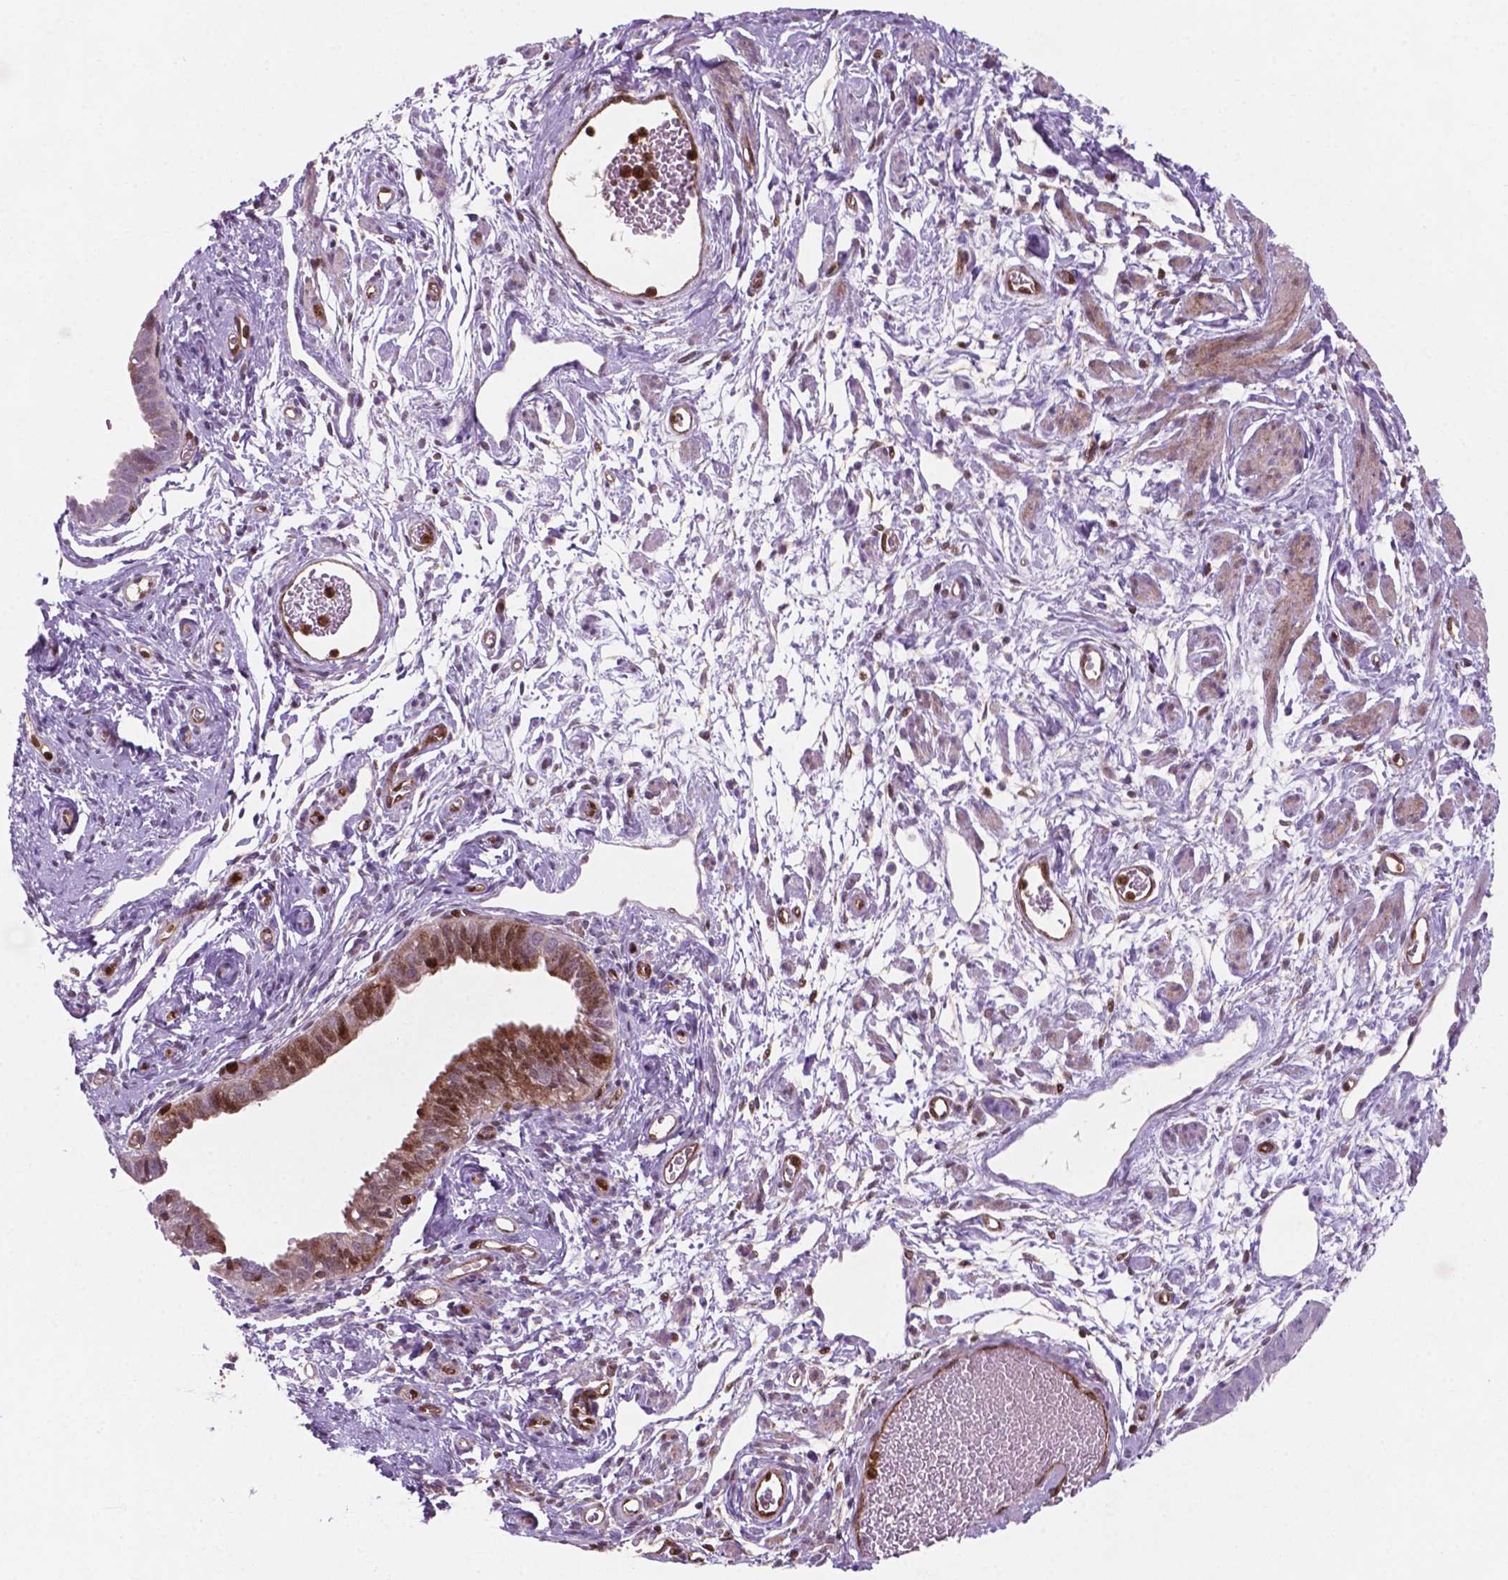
{"staining": {"intensity": "strong", "quantity": "<25%", "location": "cytoplasmic/membranous,nuclear"}, "tissue": "ovarian cancer", "cell_type": "Tumor cells", "image_type": "cancer", "snomed": [{"axis": "morphology", "description": "Carcinoma, endometroid"}, {"axis": "topography", "description": "Ovary"}], "caption": "Immunohistochemistry (IHC) photomicrograph of neoplastic tissue: human ovarian cancer (endometroid carcinoma) stained using immunohistochemistry shows medium levels of strong protein expression localized specifically in the cytoplasmic/membranous and nuclear of tumor cells, appearing as a cytoplasmic/membranous and nuclear brown color.", "gene": "LDHA", "patient": {"sex": "female", "age": 85}}